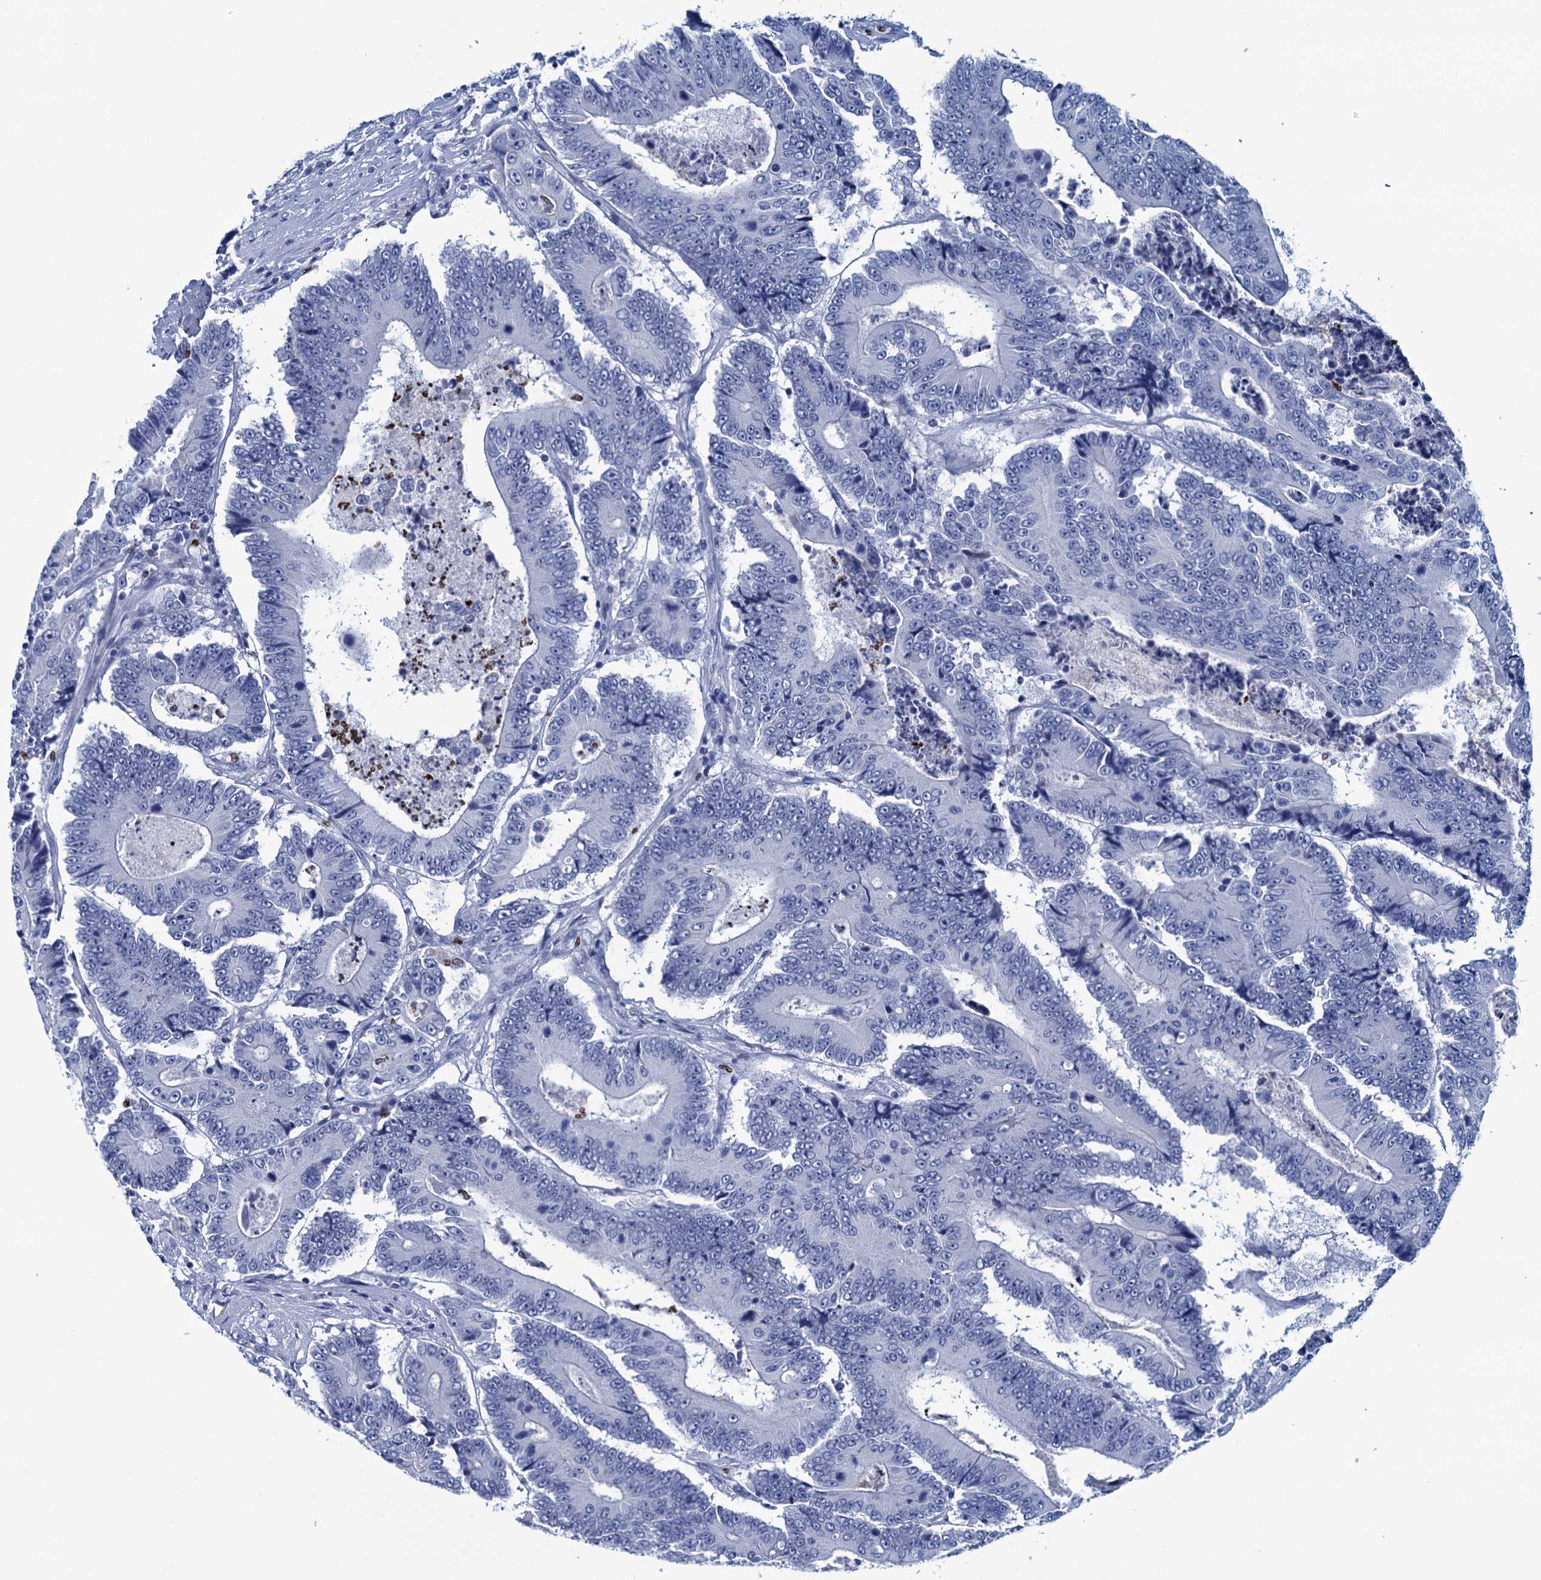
{"staining": {"intensity": "negative", "quantity": "none", "location": "none"}, "tissue": "colorectal cancer", "cell_type": "Tumor cells", "image_type": "cancer", "snomed": [{"axis": "morphology", "description": "Adenocarcinoma, NOS"}, {"axis": "topography", "description": "Colon"}], "caption": "An image of colorectal cancer (adenocarcinoma) stained for a protein demonstrates no brown staining in tumor cells.", "gene": "RHCG", "patient": {"sex": "male", "age": 83}}